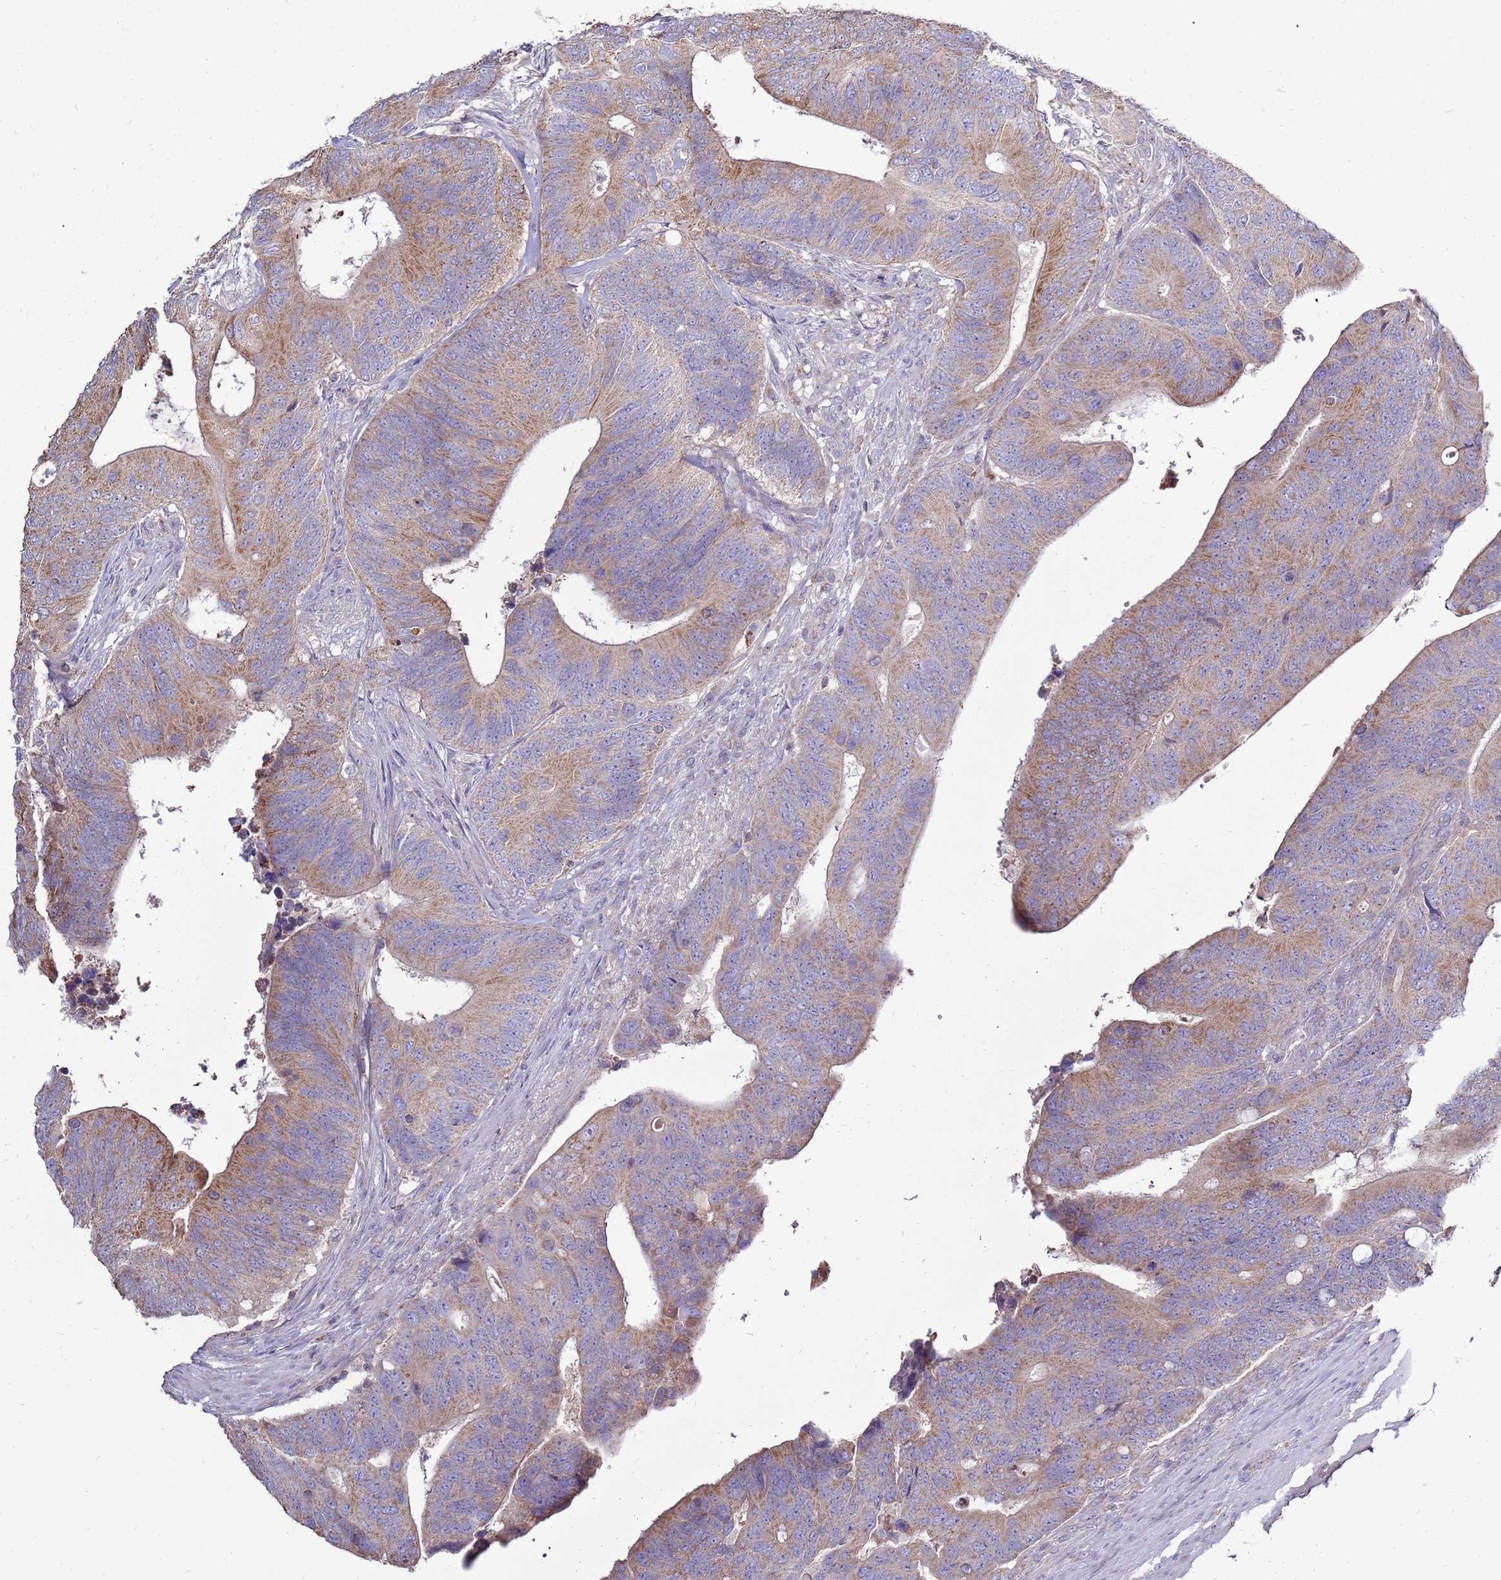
{"staining": {"intensity": "weak", "quantity": ">75%", "location": "cytoplasmic/membranous"}, "tissue": "colorectal cancer", "cell_type": "Tumor cells", "image_type": "cancer", "snomed": [{"axis": "morphology", "description": "Adenocarcinoma, NOS"}, {"axis": "topography", "description": "Colon"}], "caption": "This is a histology image of immunohistochemistry staining of colorectal cancer, which shows weak staining in the cytoplasmic/membranous of tumor cells.", "gene": "TRAPPC4", "patient": {"sex": "male", "age": 87}}